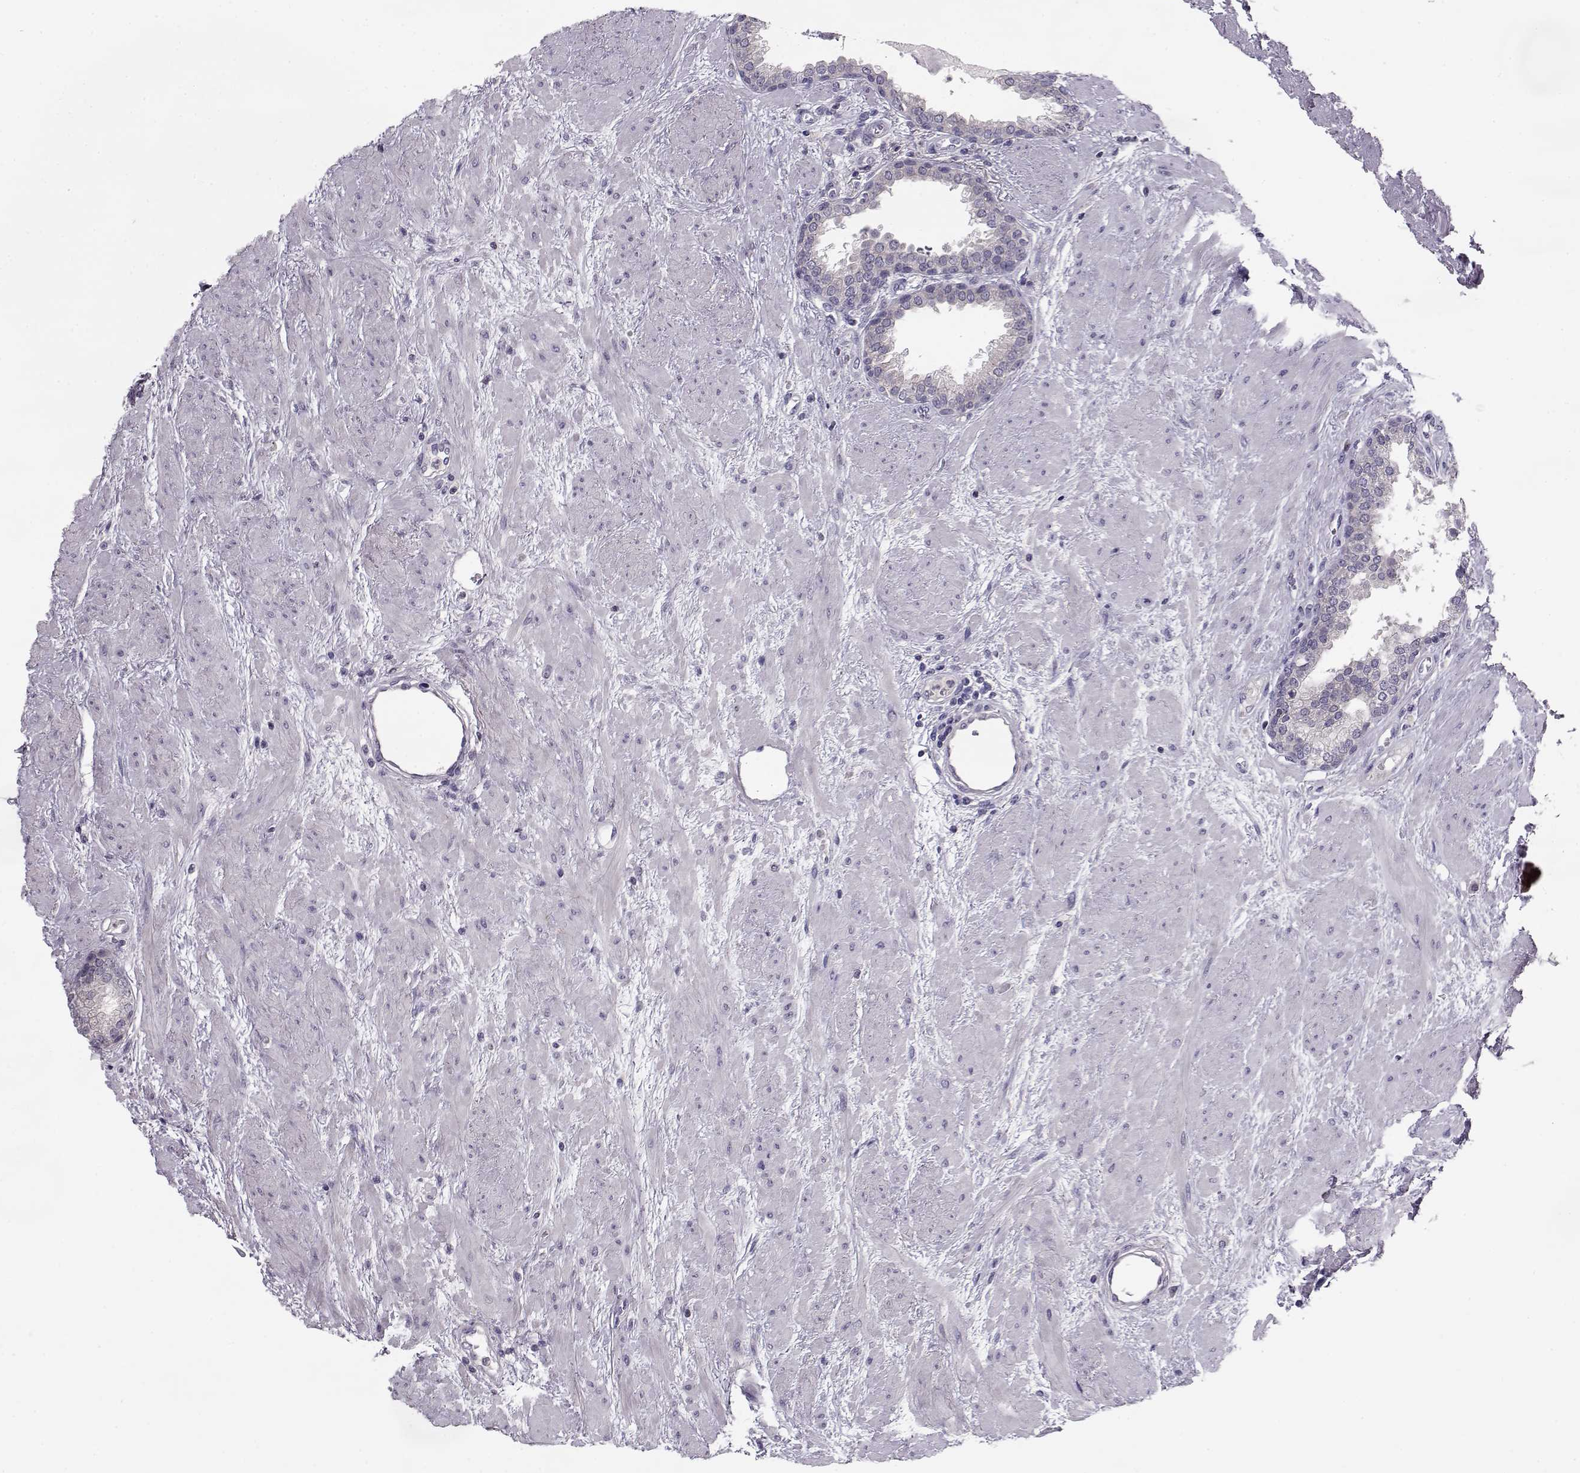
{"staining": {"intensity": "negative", "quantity": "none", "location": "none"}, "tissue": "prostate", "cell_type": "Glandular cells", "image_type": "normal", "snomed": [{"axis": "morphology", "description": "Normal tissue, NOS"}, {"axis": "topography", "description": "Prostate"}], "caption": "The micrograph shows no staining of glandular cells in unremarkable prostate. The staining is performed using DAB brown chromogen with nuclei counter-stained in using hematoxylin.", "gene": "GRK1", "patient": {"sex": "male", "age": 51}}